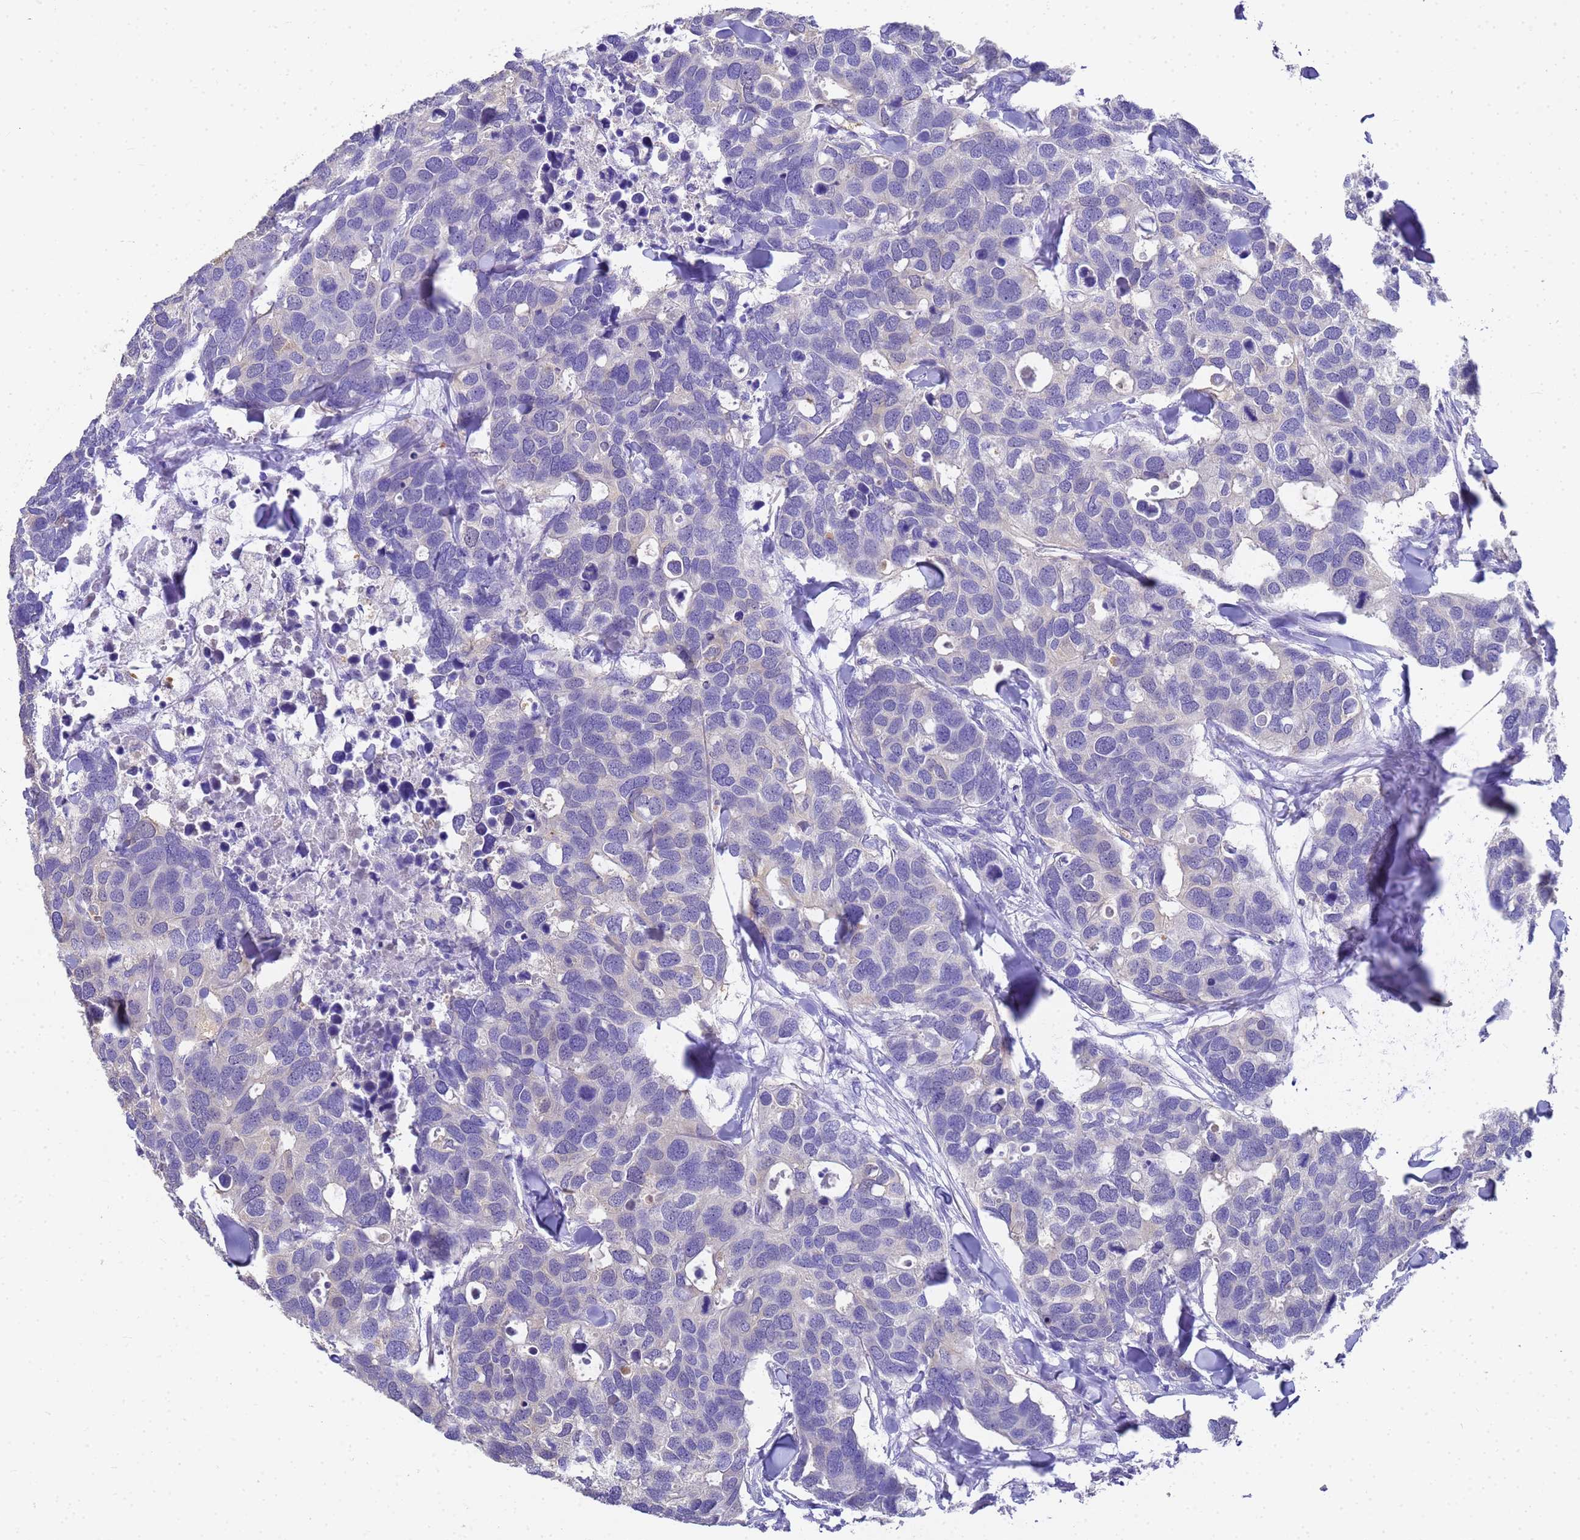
{"staining": {"intensity": "negative", "quantity": "none", "location": "none"}, "tissue": "breast cancer", "cell_type": "Tumor cells", "image_type": "cancer", "snomed": [{"axis": "morphology", "description": "Duct carcinoma"}, {"axis": "topography", "description": "Breast"}], "caption": "DAB immunohistochemical staining of human breast cancer (invasive ductal carcinoma) demonstrates no significant positivity in tumor cells.", "gene": "MS4A13", "patient": {"sex": "female", "age": 83}}